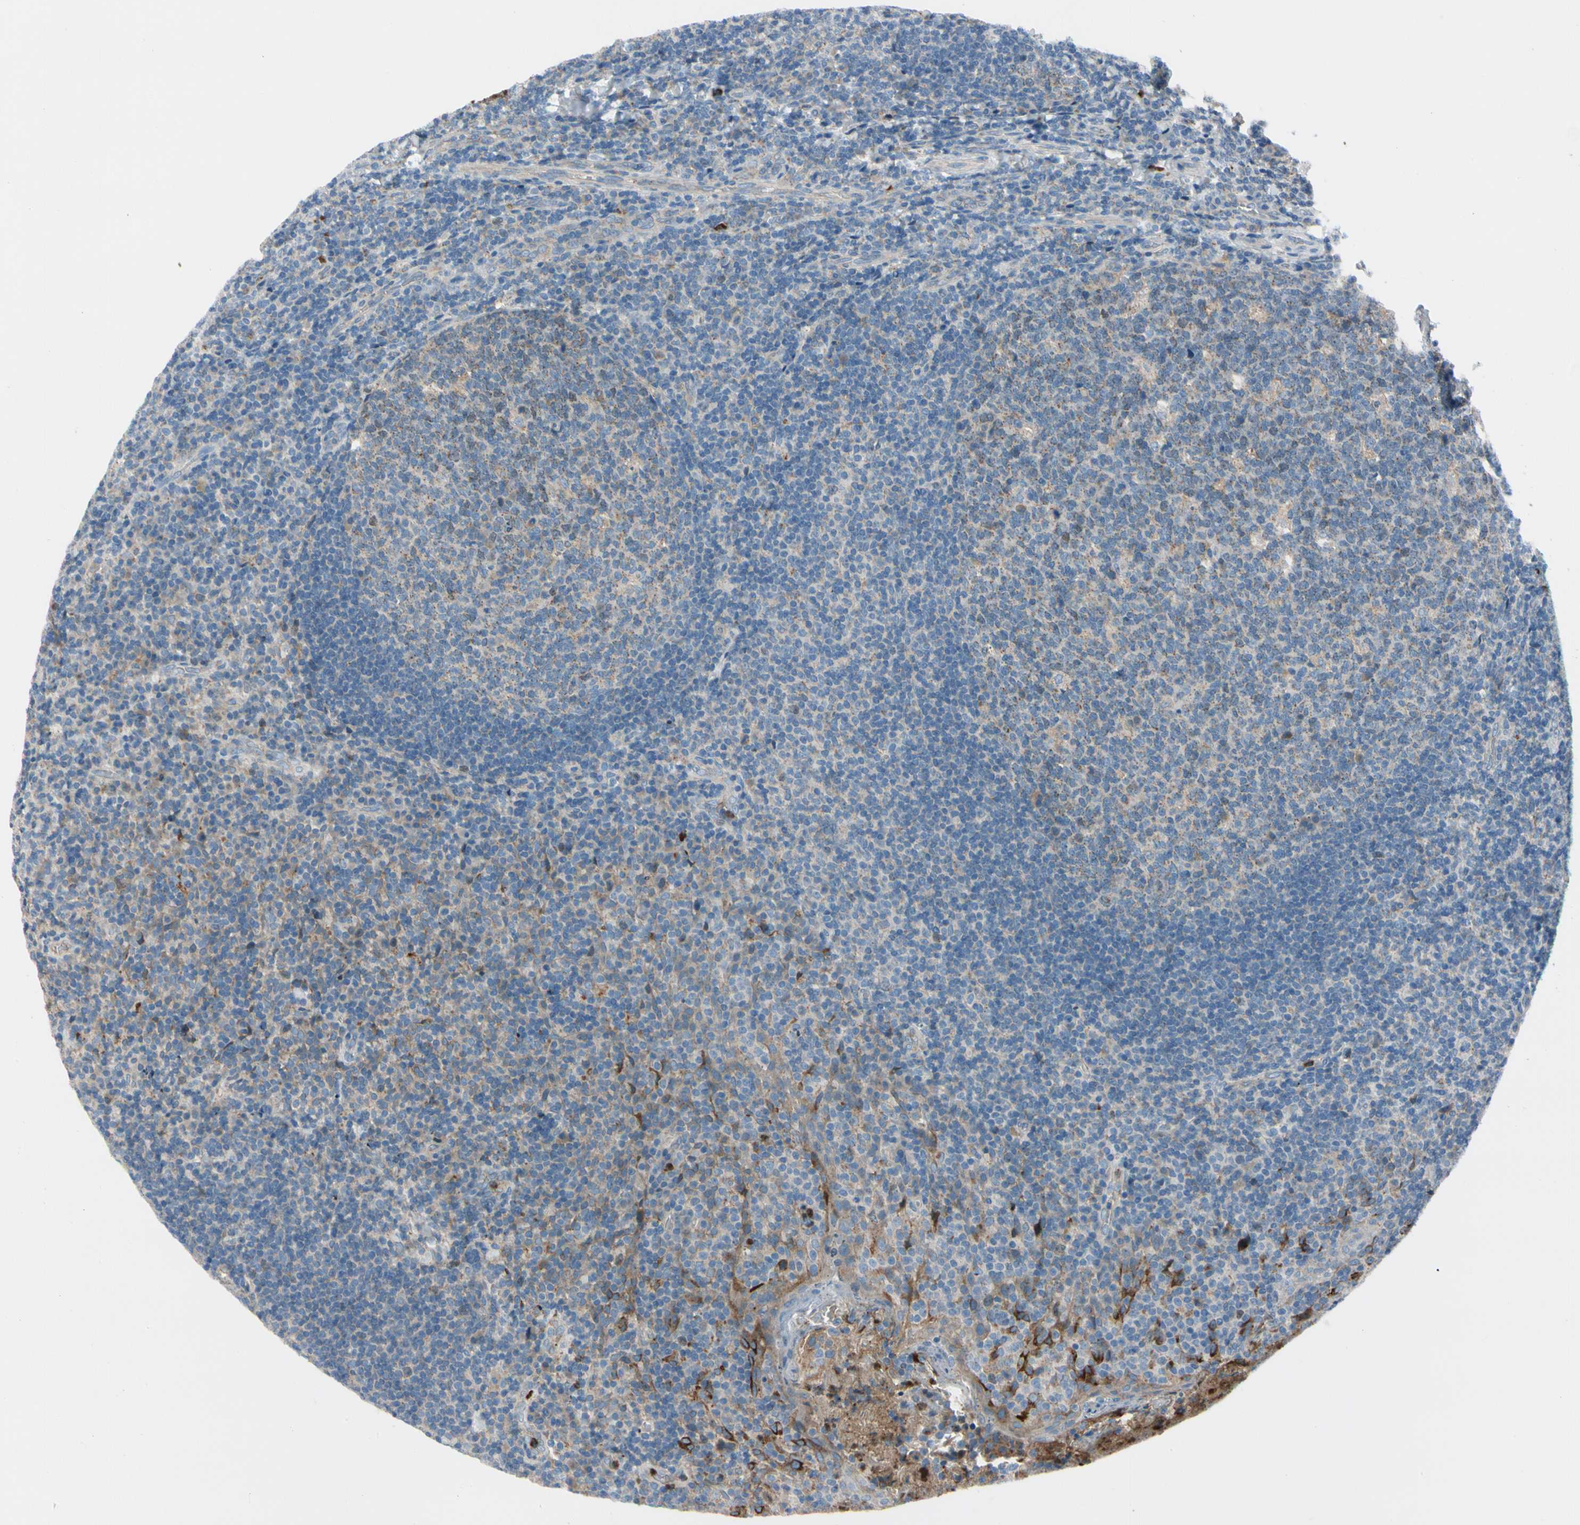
{"staining": {"intensity": "weak", "quantity": "25%-75%", "location": "cytoplasmic/membranous"}, "tissue": "tonsil", "cell_type": "Germinal center cells", "image_type": "normal", "snomed": [{"axis": "morphology", "description": "Normal tissue, NOS"}, {"axis": "topography", "description": "Tonsil"}], "caption": "Human tonsil stained with a protein marker demonstrates weak staining in germinal center cells.", "gene": "HJURP", "patient": {"sex": "male", "age": 17}}